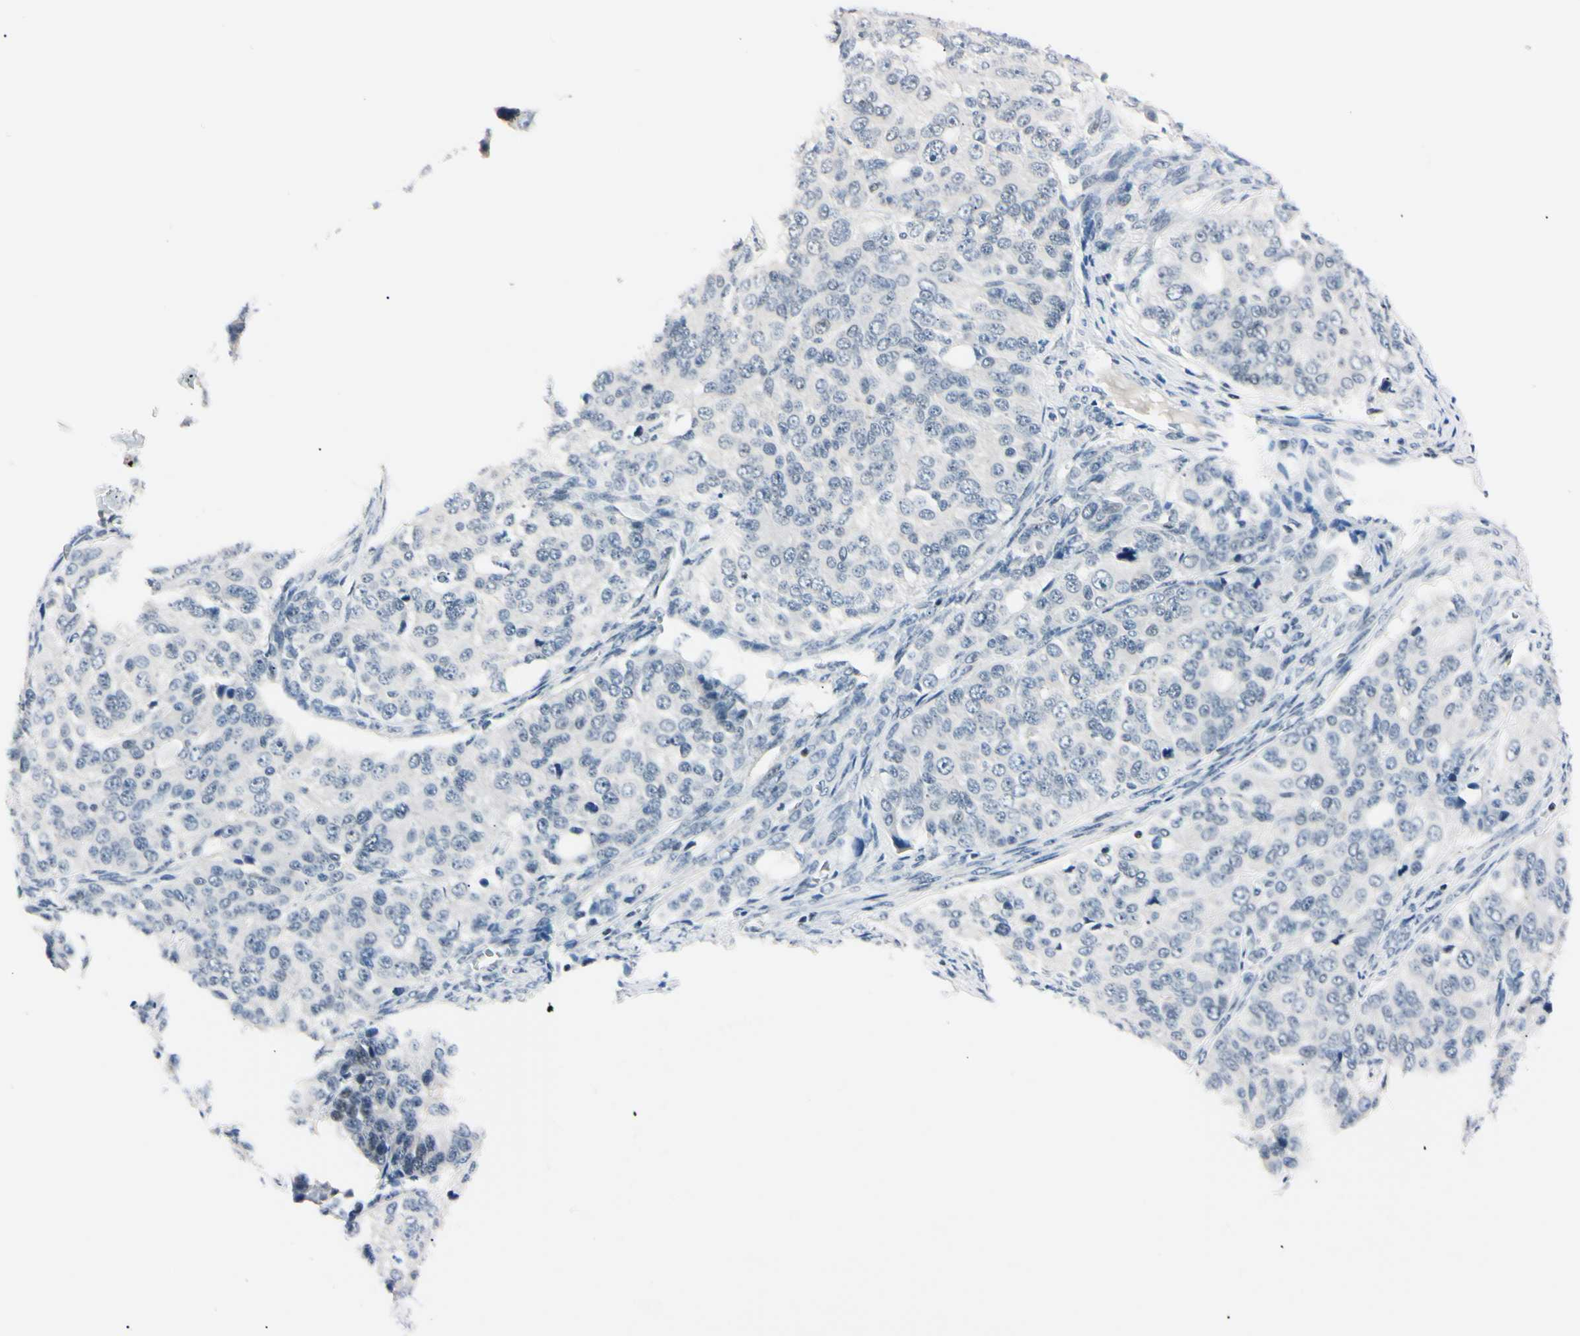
{"staining": {"intensity": "negative", "quantity": "none", "location": "none"}, "tissue": "ovarian cancer", "cell_type": "Tumor cells", "image_type": "cancer", "snomed": [{"axis": "morphology", "description": "Carcinoma, endometroid"}, {"axis": "topography", "description": "Ovary"}], "caption": "Protein analysis of ovarian cancer (endometroid carcinoma) reveals no significant positivity in tumor cells.", "gene": "C1orf174", "patient": {"sex": "female", "age": 51}}